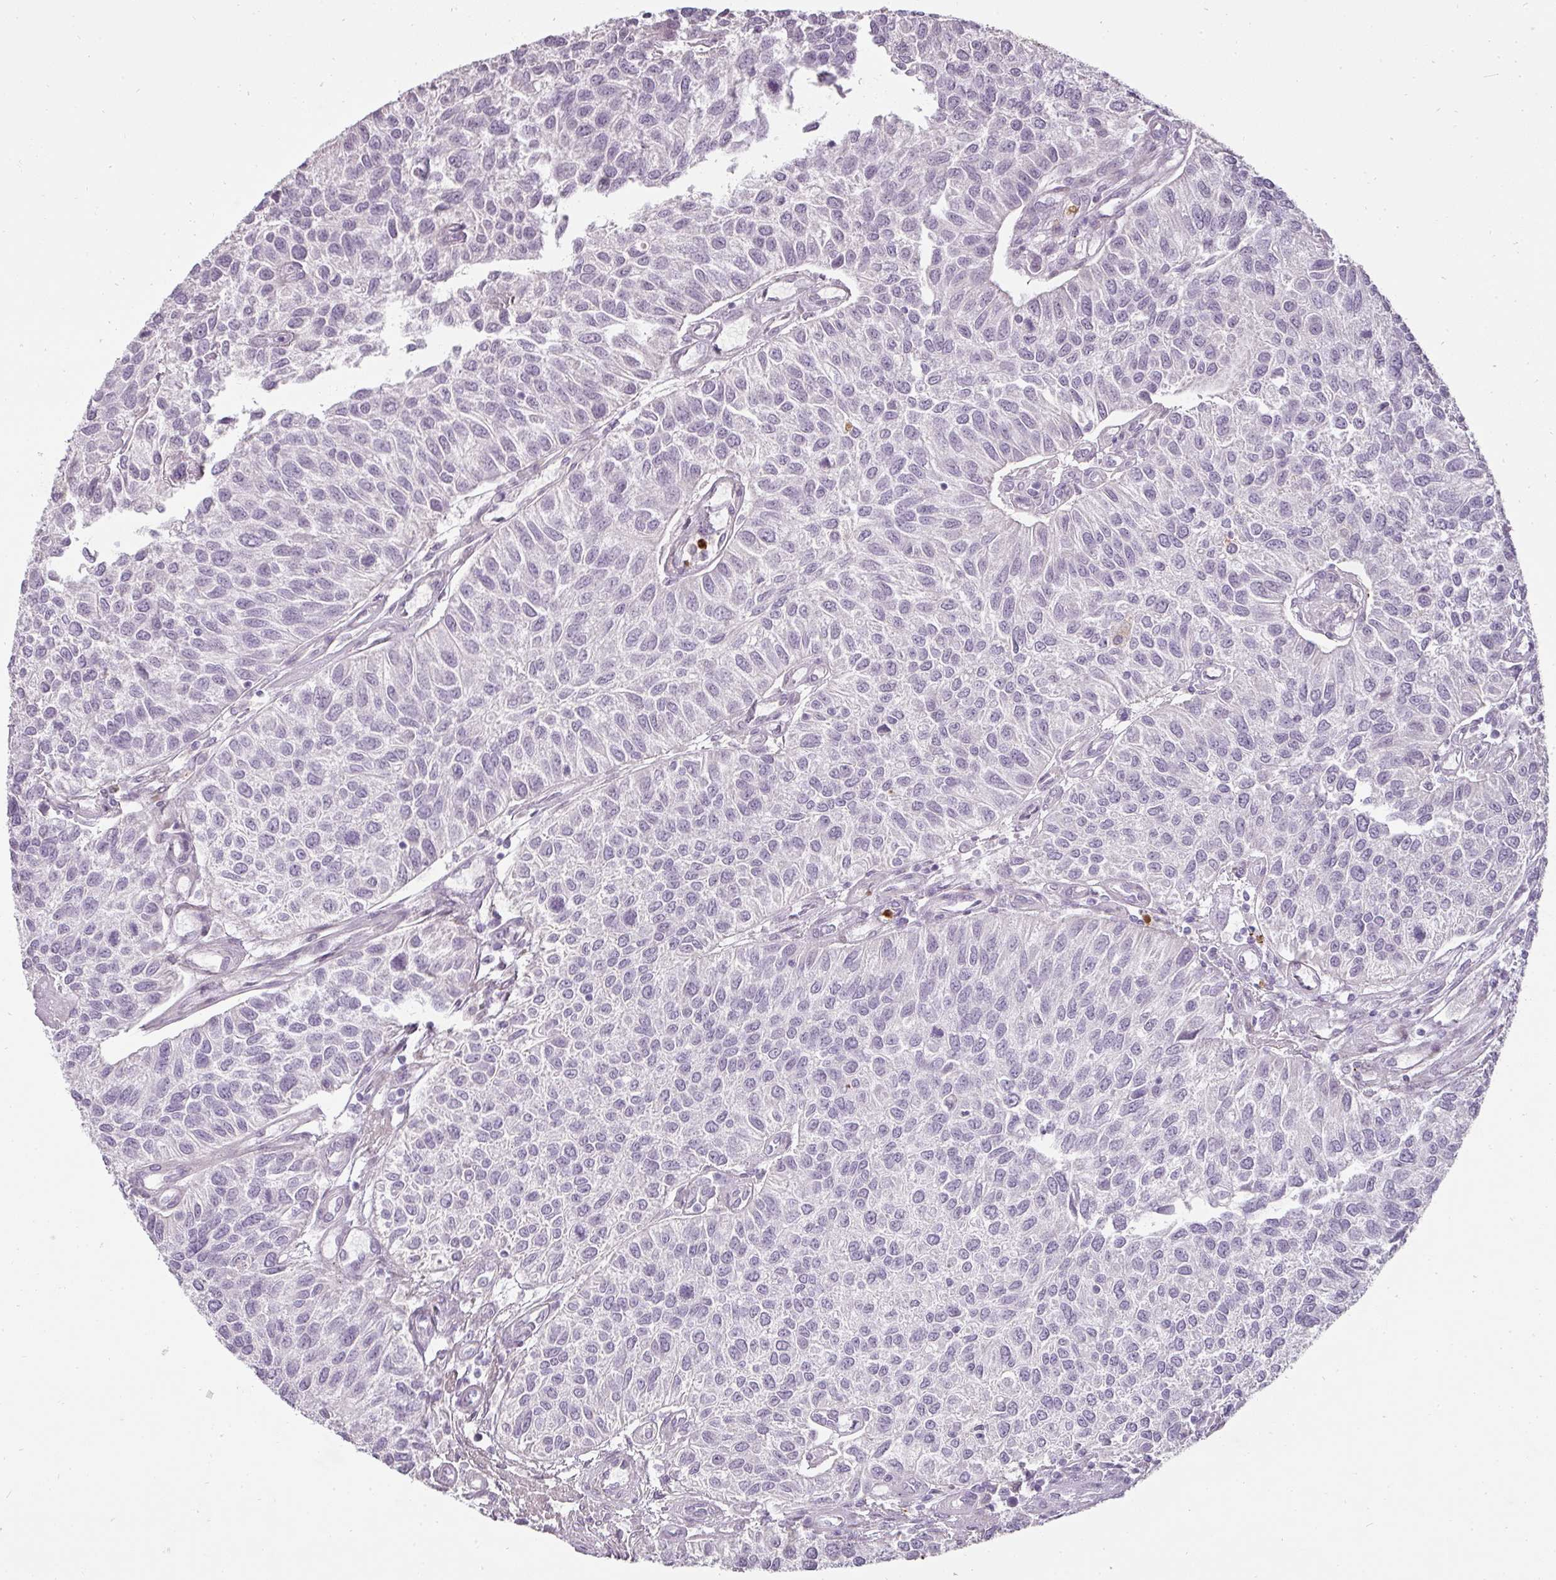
{"staining": {"intensity": "negative", "quantity": "none", "location": "none"}, "tissue": "urothelial cancer", "cell_type": "Tumor cells", "image_type": "cancer", "snomed": [{"axis": "morphology", "description": "Urothelial carcinoma, NOS"}, {"axis": "topography", "description": "Urinary bladder"}], "caption": "A high-resolution image shows IHC staining of transitional cell carcinoma, which displays no significant staining in tumor cells.", "gene": "BIK", "patient": {"sex": "male", "age": 55}}